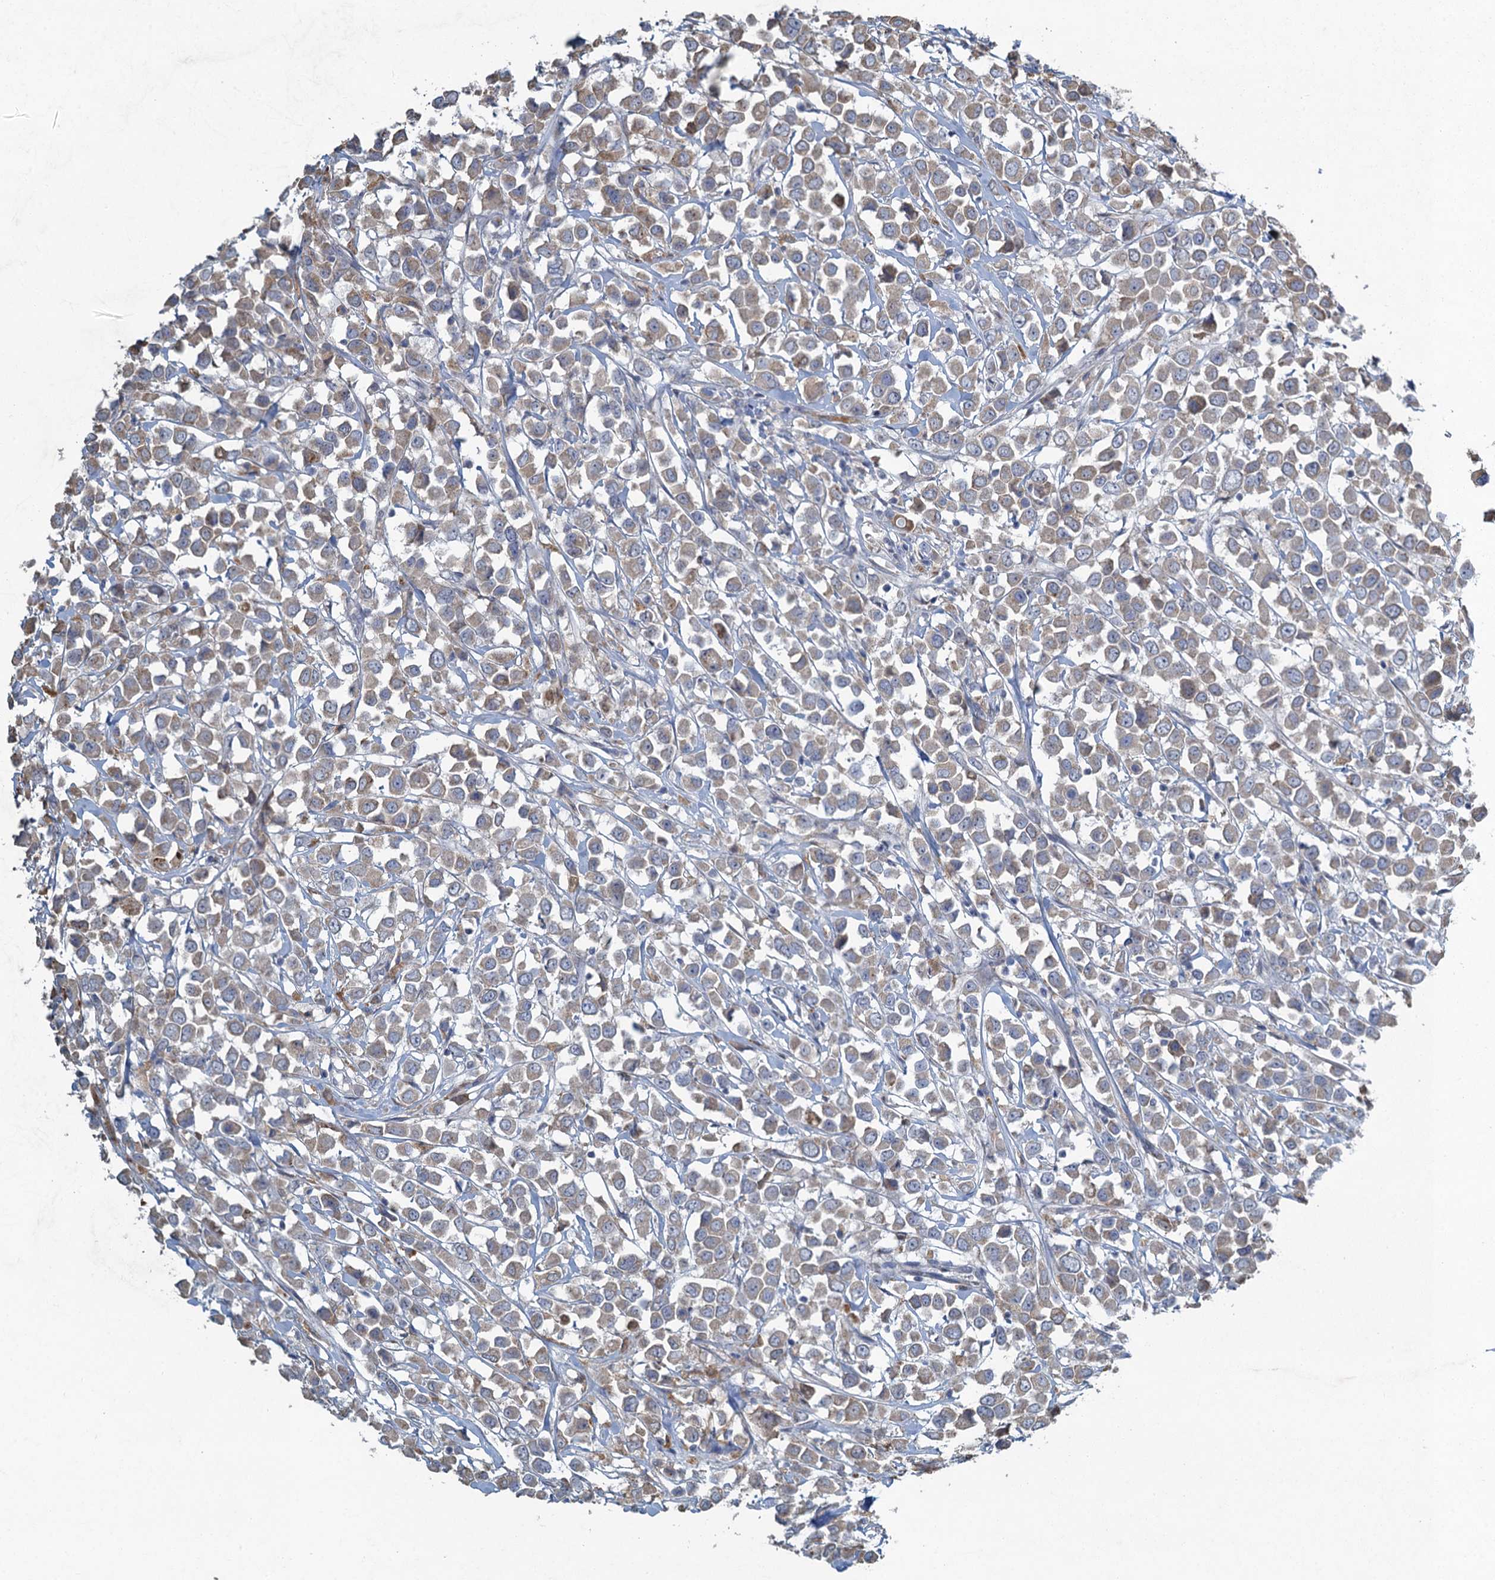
{"staining": {"intensity": "weak", "quantity": ">75%", "location": "cytoplasmic/membranous"}, "tissue": "breast cancer", "cell_type": "Tumor cells", "image_type": "cancer", "snomed": [{"axis": "morphology", "description": "Duct carcinoma"}, {"axis": "topography", "description": "Breast"}], "caption": "Weak cytoplasmic/membranous staining for a protein is identified in approximately >75% of tumor cells of breast cancer using immunohistochemistry (IHC).", "gene": "TEX35", "patient": {"sex": "female", "age": 61}}